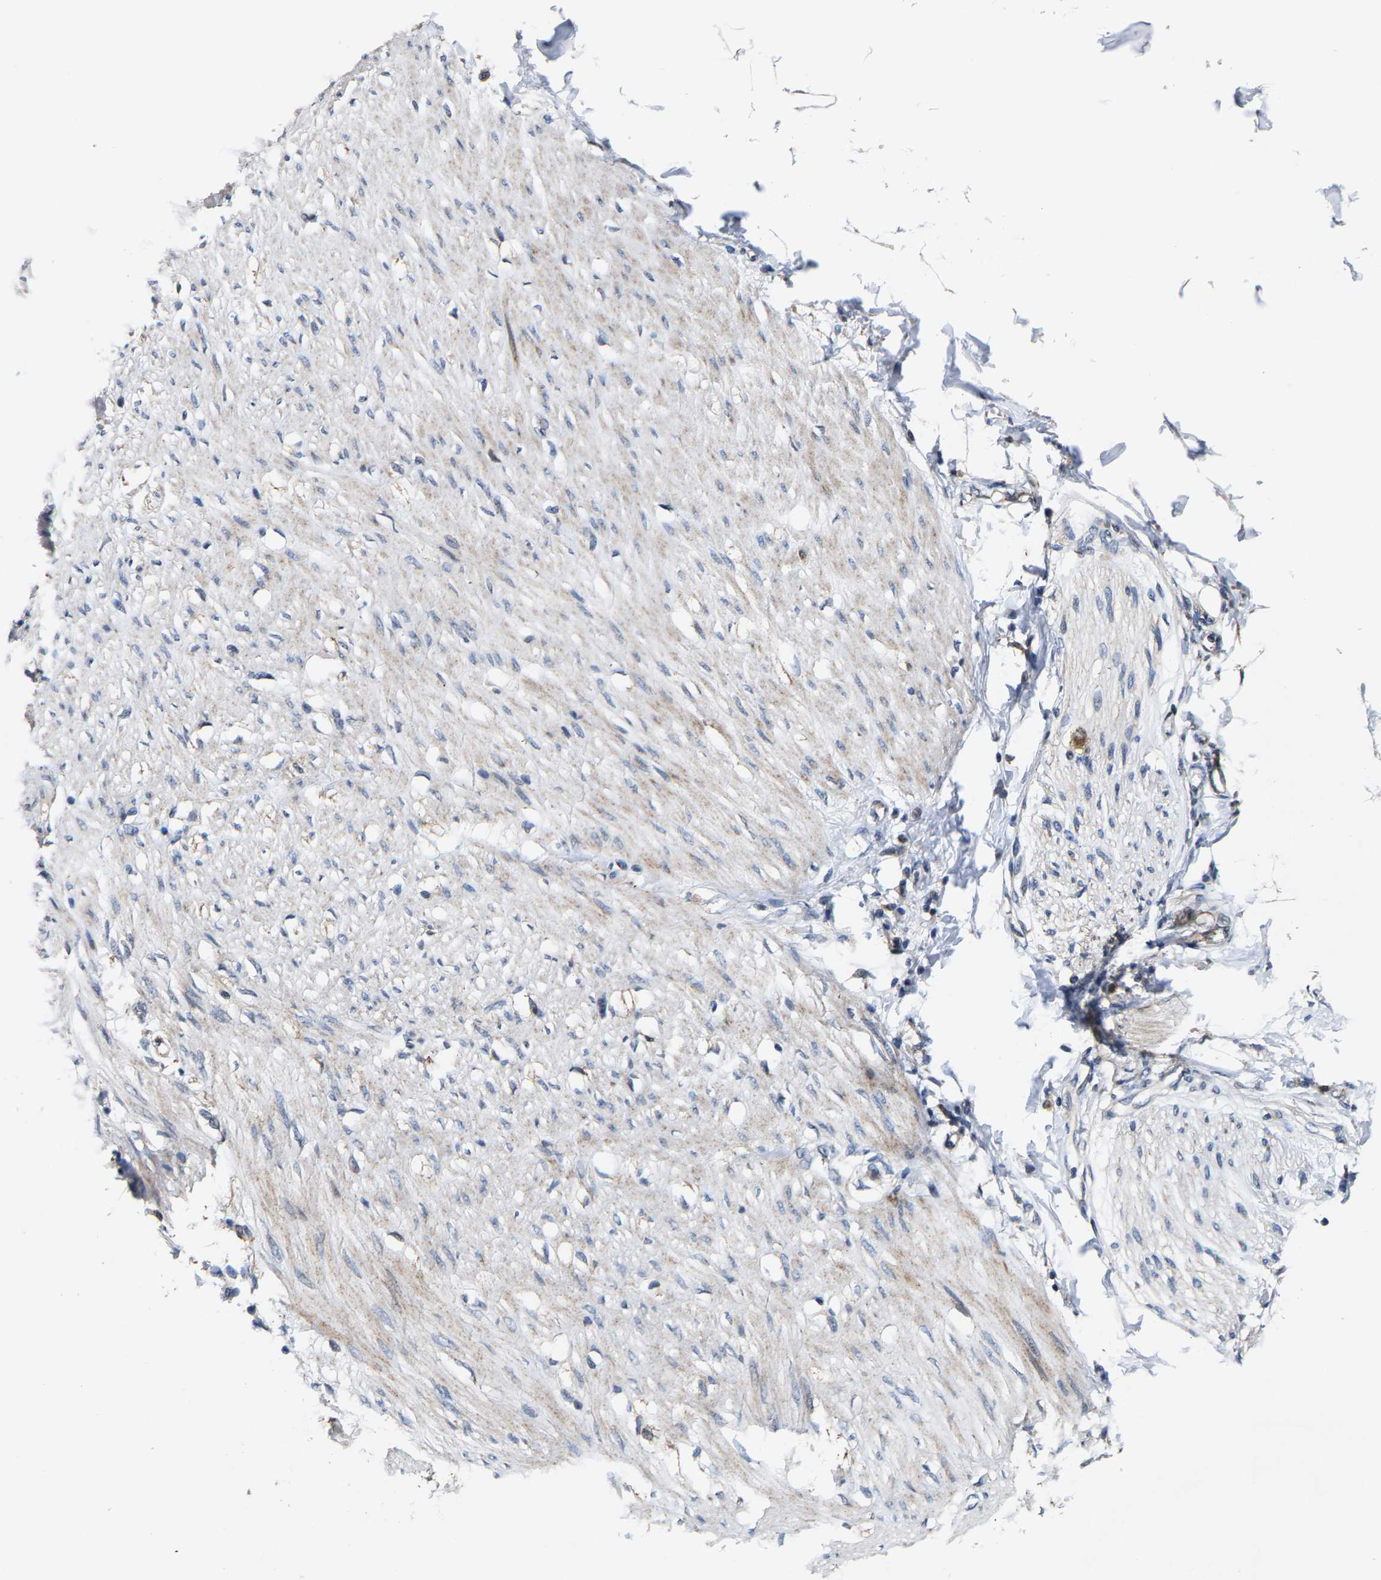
{"staining": {"intensity": "weak", "quantity": ">75%", "location": "cytoplasmic/membranous"}, "tissue": "adipose tissue", "cell_type": "Adipocytes", "image_type": "normal", "snomed": [{"axis": "morphology", "description": "Normal tissue, NOS"}, {"axis": "morphology", "description": "Adenocarcinoma, NOS"}, {"axis": "topography", "description": "Colon"}, {"axis": "topography", "description": "Peripheral nerve tissue"}], "caption": "A brown stain labels weak cytoplasmic/membranous positivity of a protein in adipocytes of benign human adipose tissue.", "gene": "TDRKH", "patient": {"sex": "male", "age": 14}}